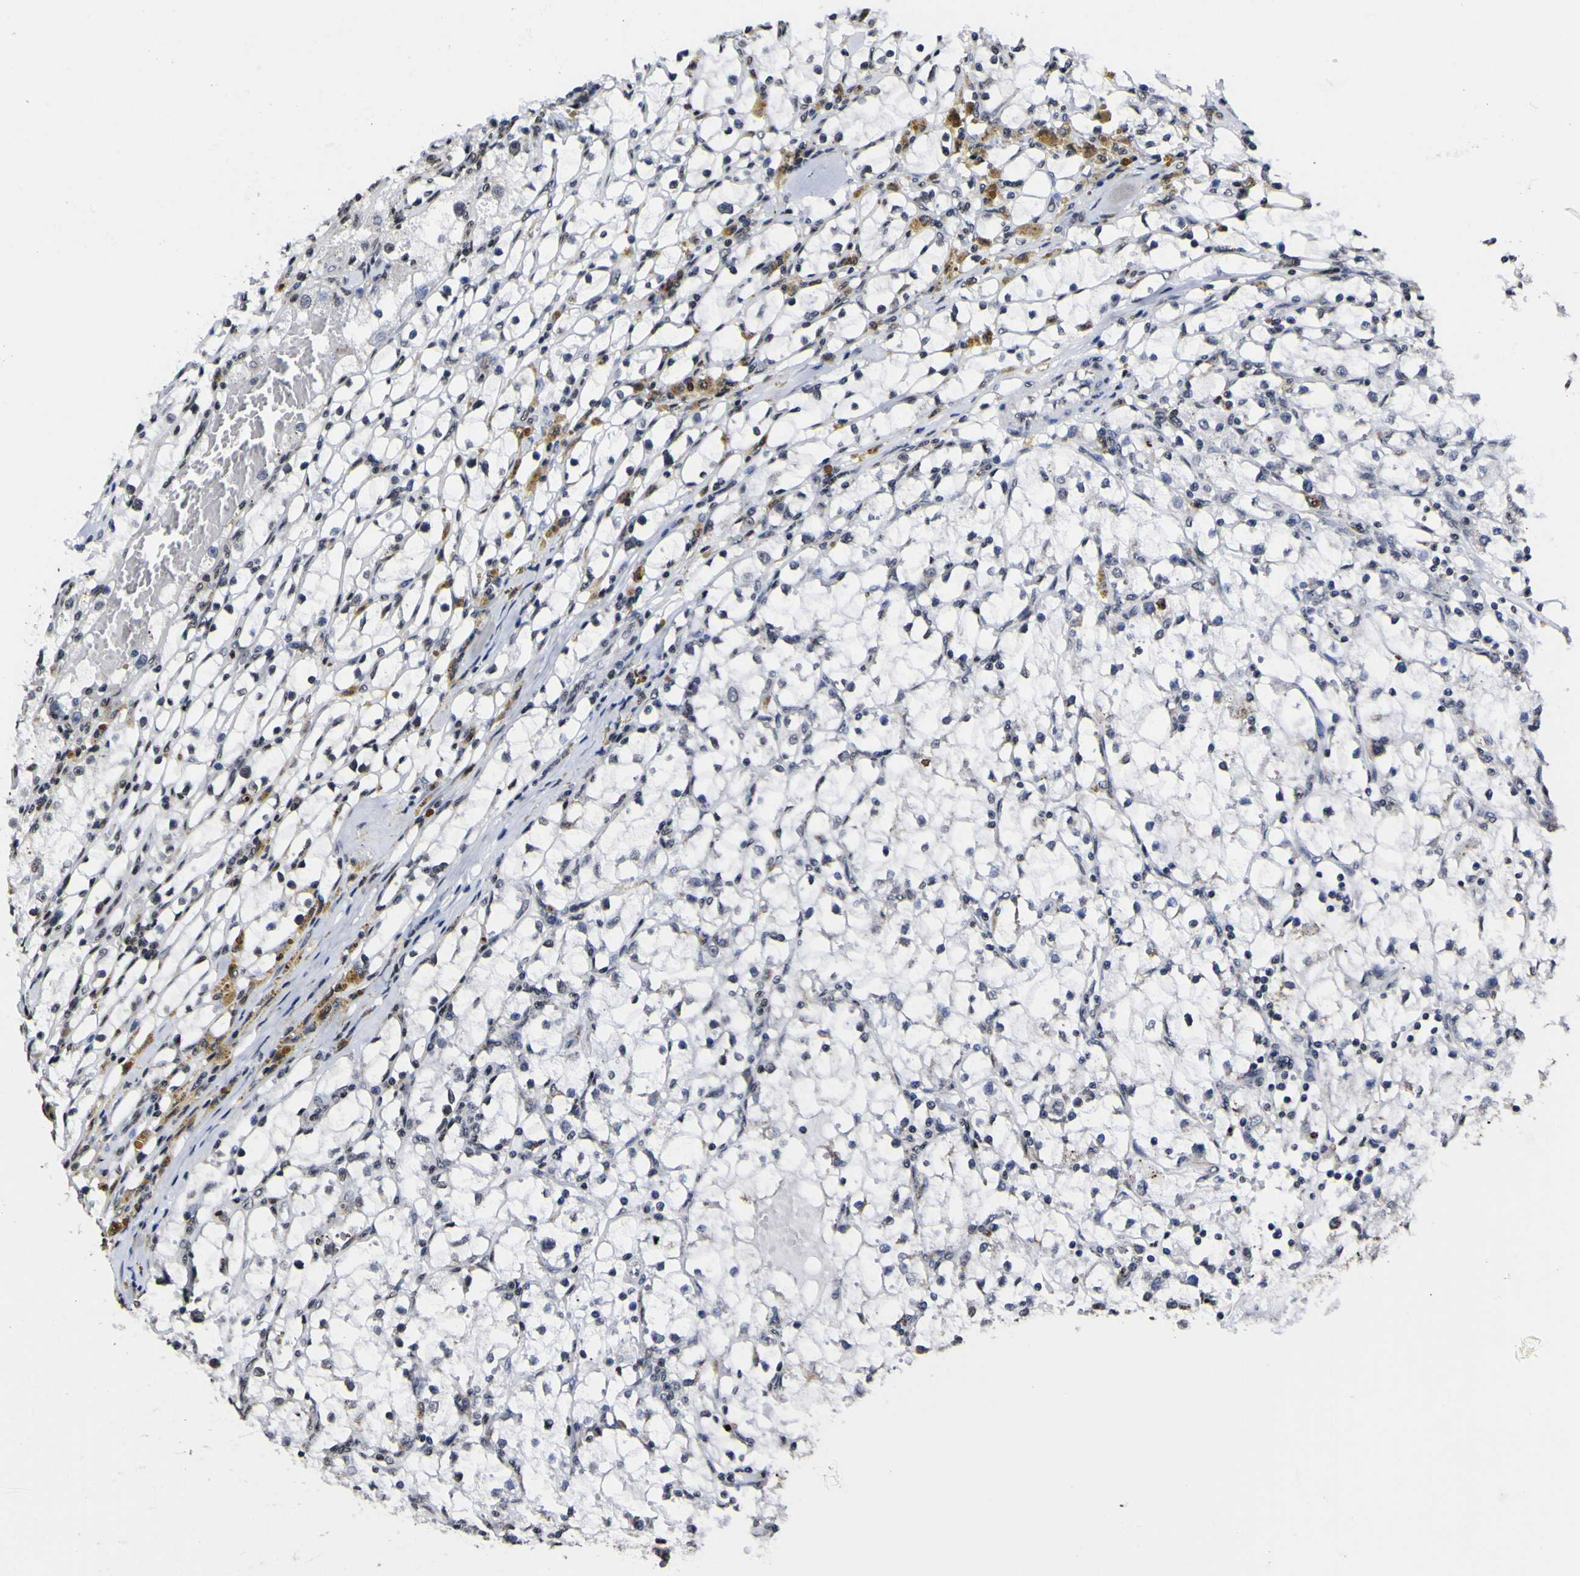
{"staining": {"intensity": "negative", "quantity": "none", "location": "none"}, "tissue": "renal cancer", "cell_type": "Tumor cells", "image_type": "cancer", "snomed": [{"axis": "morphology", "description": "Adenocarcinoma, NOS"}, {"axis": "topography", "description": "Kidney"}], "caption": "There is no significant staining in tumor cells of renal cancer. Nuclei are stained in blue.", "gene": "PIAS1", "patient": {"sex": "male", "age": 56}}